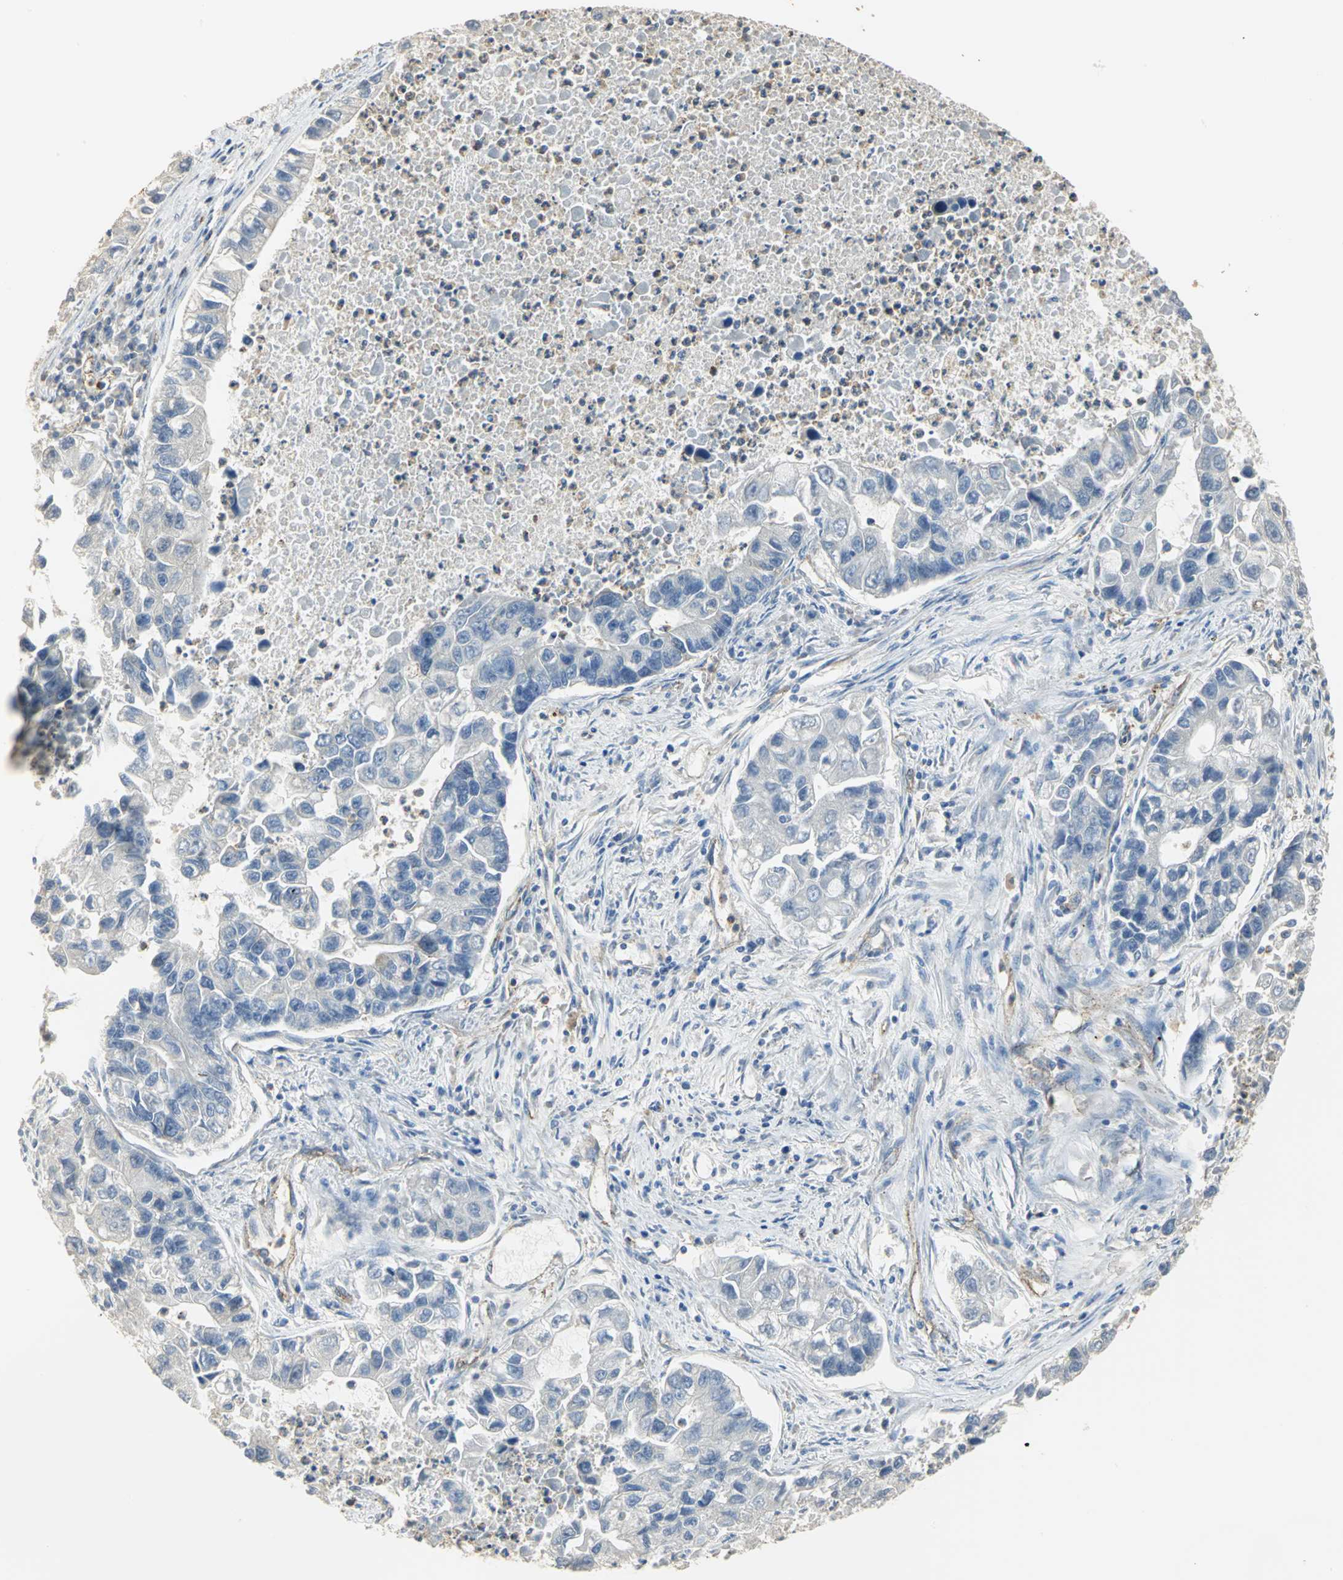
{"staining": {"intensity": "negative", "quantity": "none", "location": "none"}, "tissue": "lung cancer", "cell_type": "Tumor cells", "image_type": "cancer", "snomed": [{"axis": "morphology", "description": "Adenocarcinoma, NOS"}, {"axis": "topography", "description": "Lung"}], "caption": "Immunohistochemistry (IHC) image of adenocarcinoma (lung) stained for a protein (brown), which exhibits no positivity in tumor cells. (DAB immunohistochemistry with hematoxylin counter stain).", "gene": "DLGAP5", "patient": {"sex": "female", "age": 51}}